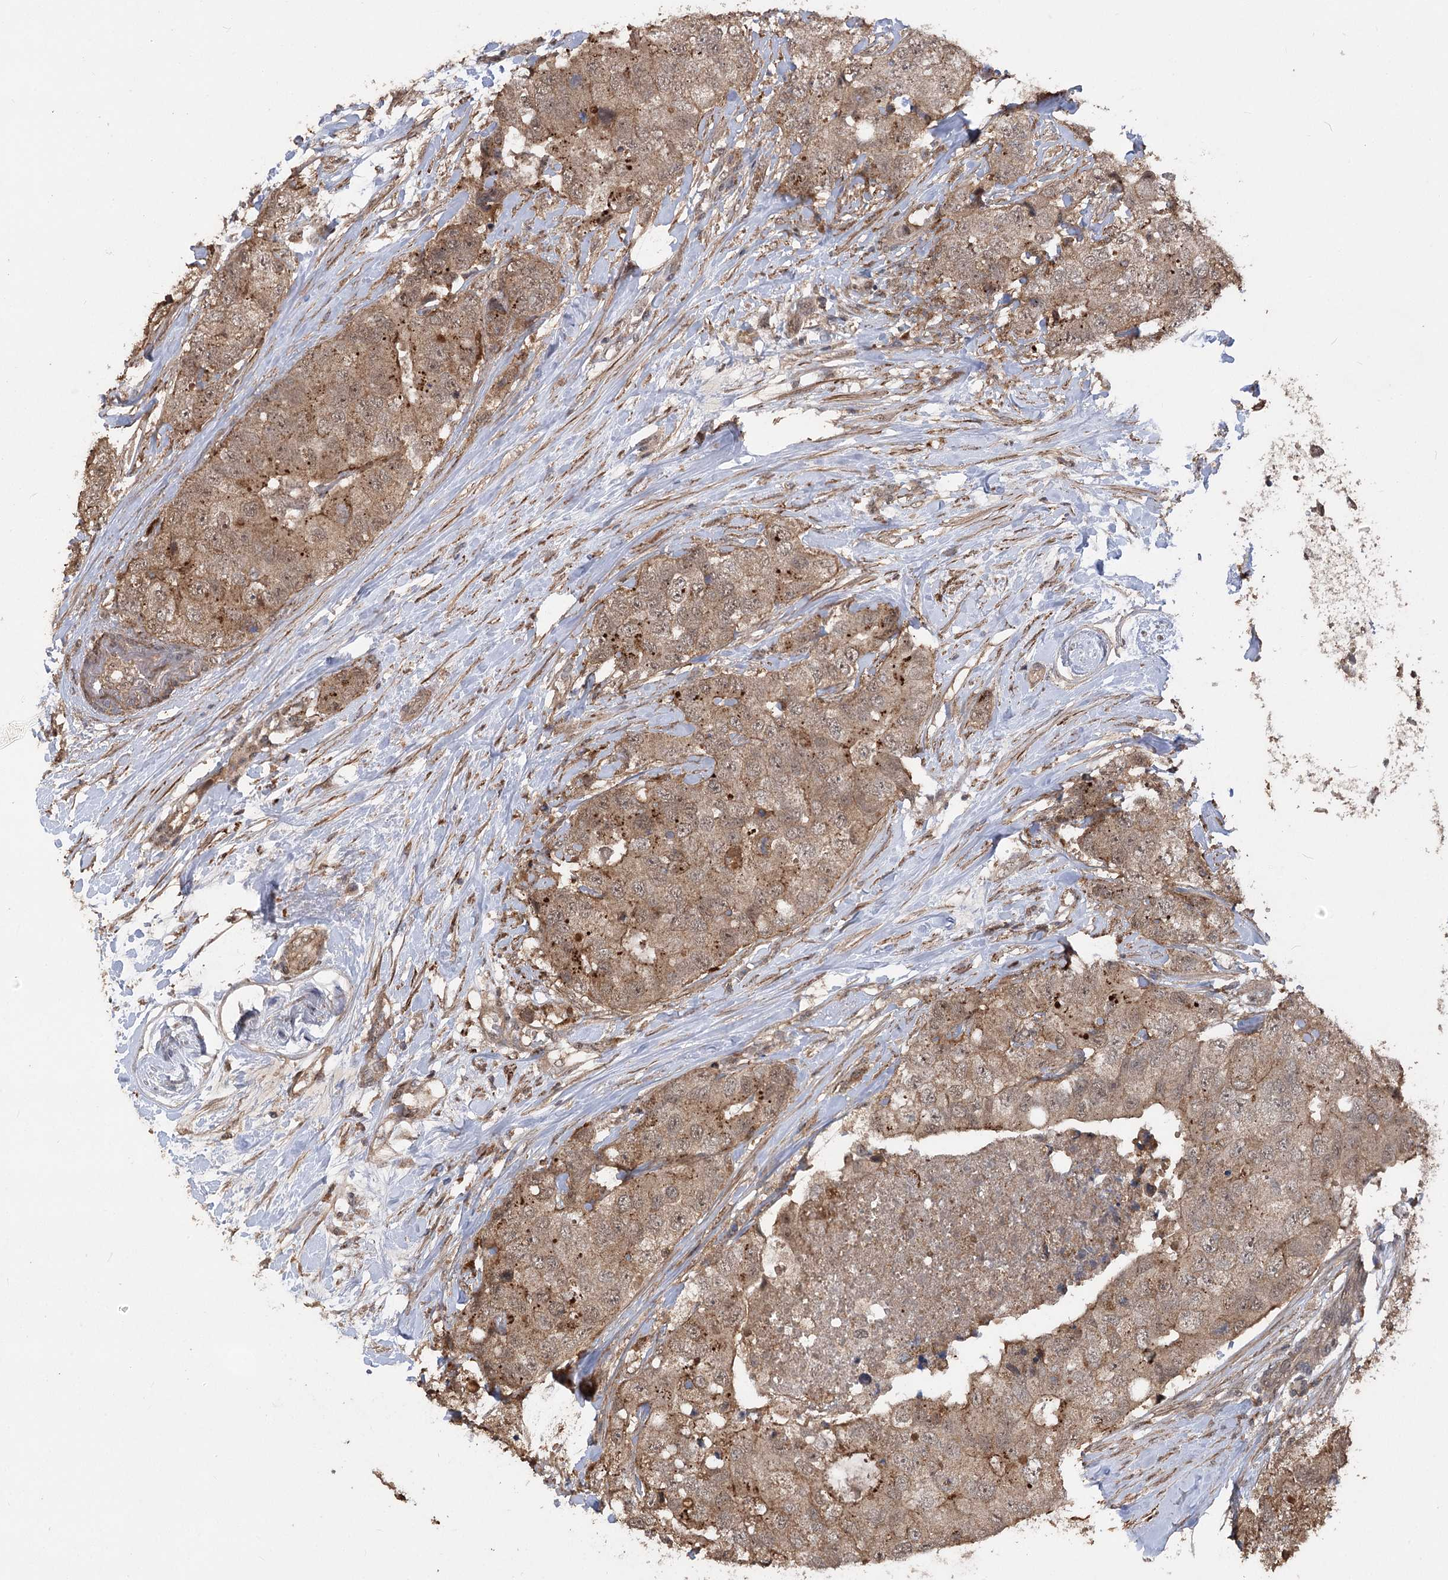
{"staining": {"intensity": "moderate", "quantity": ">75%", "location": "cytoplasmic/membranous"}, "tissue": "breast cancer", "cell_type": "Tumor cells", "image_type": "cancer", "snomed": [{"axis": "morphology", "description": "Duct carcinoma"}, {"axis": "topography", "description": "Breast"}], "caption": "This micrograph reveals breast intraductal carcinoma stained with immunohistochemistry to label a protein in brown. The cytoplasmic/membranous of tumor cells show moderate positivity for the protein. Nuclei are counter-stained blue.", "gene": "TENM2", "patient": {"sex": "female", "age": 62}}